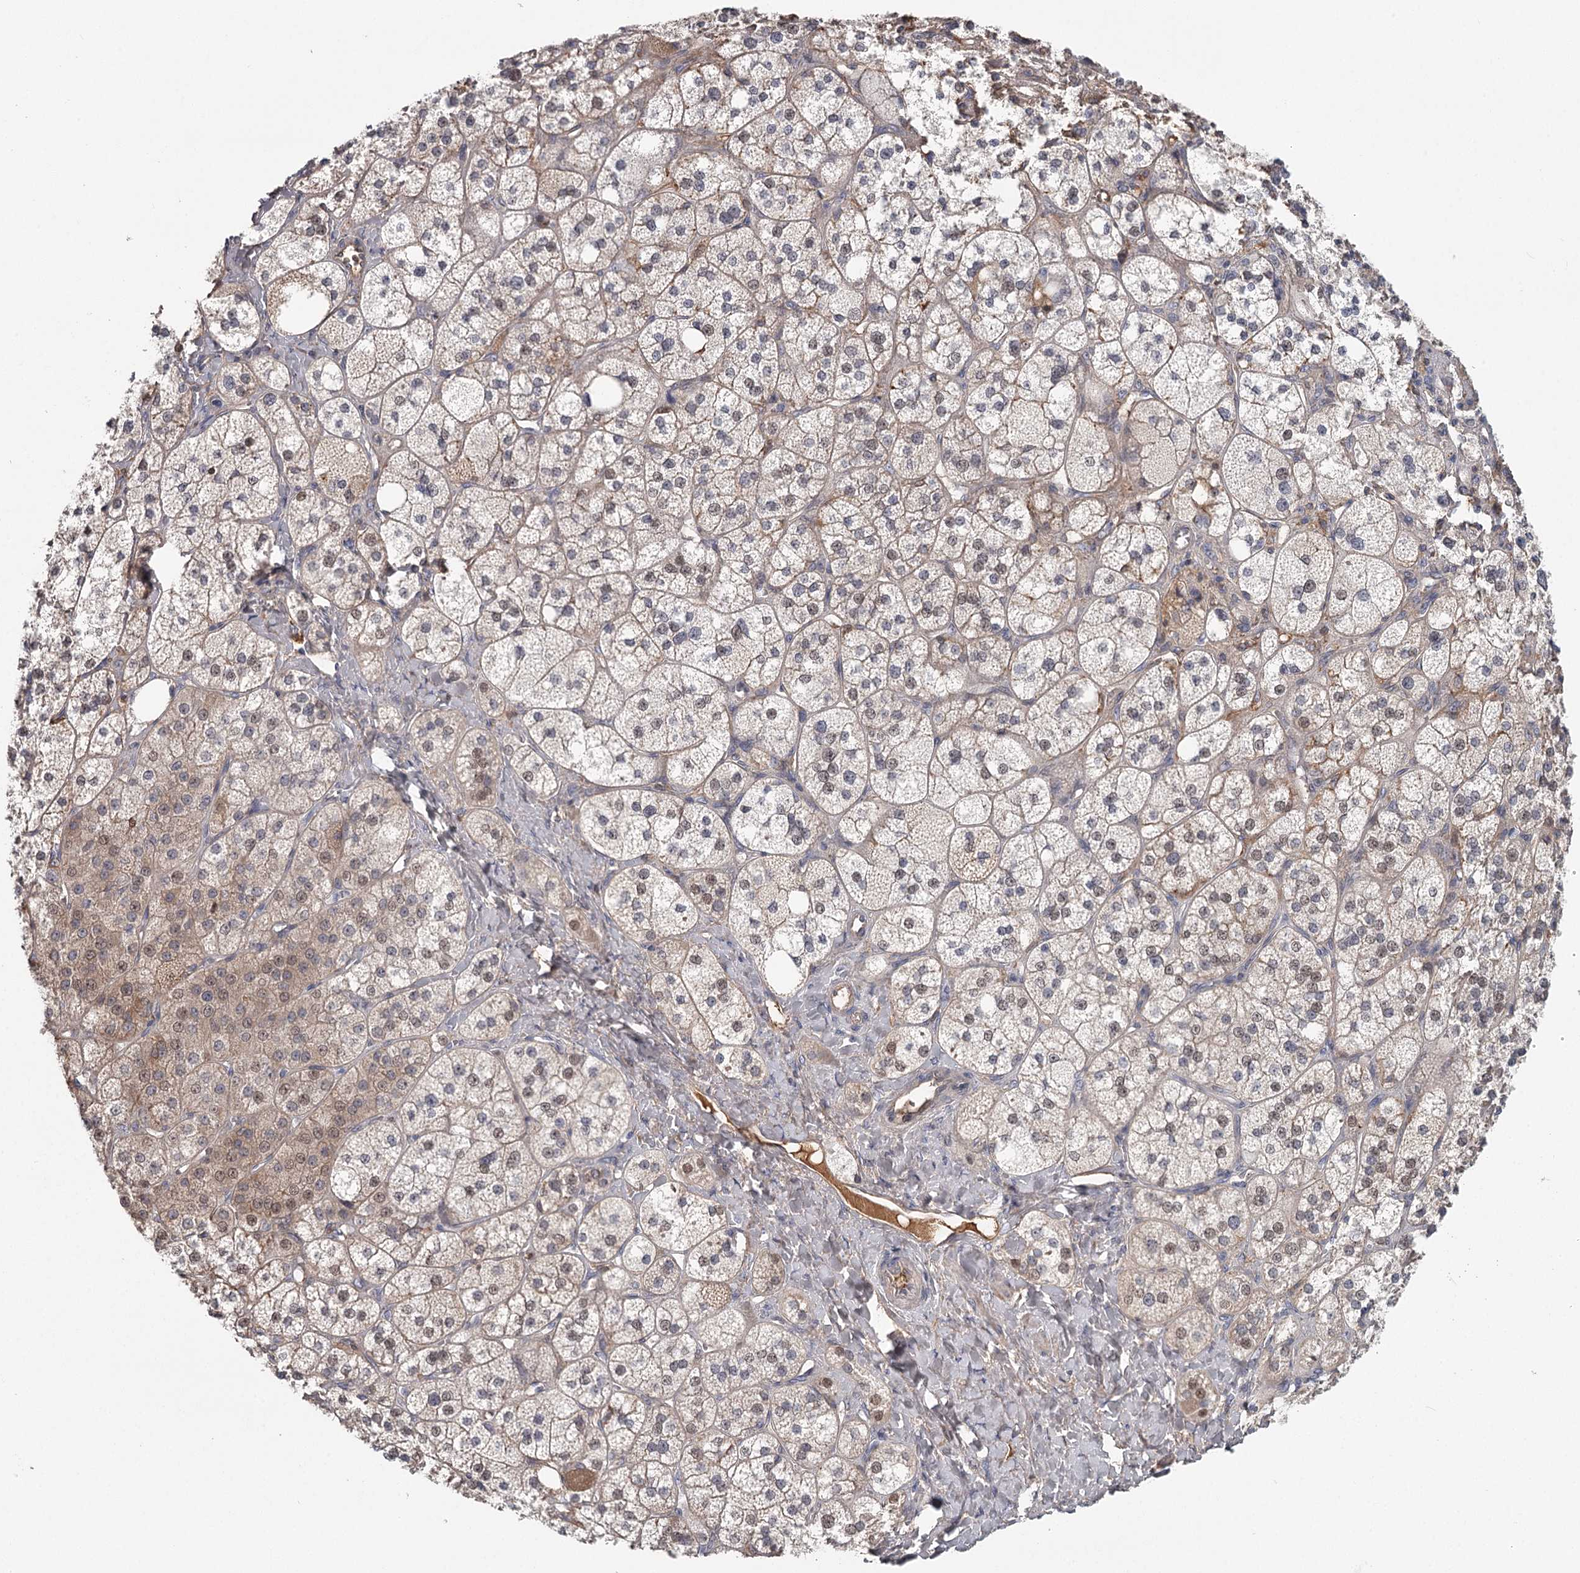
{"staining": {"intensity": "moderate", "quantity": "25%-75%", "location": "cytoplasmic/membranous,nuclear"}, "tissue": "adrenal gland", "cell_type": "Glandular cells", "image_type": "normal", "snomed": [{"axis": "morphology", "description": "Normal tissue, NOS"}, {"axis": "topography", "description": "Adrenal gland"}], "caption": "About 25%-75% of glandular cells in unremarkable human adrenal gland exhibit moderate cytoplasmic/membranous,nuclear protein expression as visualized by brown immunohistochemical staining.", "gene": "DHRS9", "patient": {"sex": "male", "age": 61}}